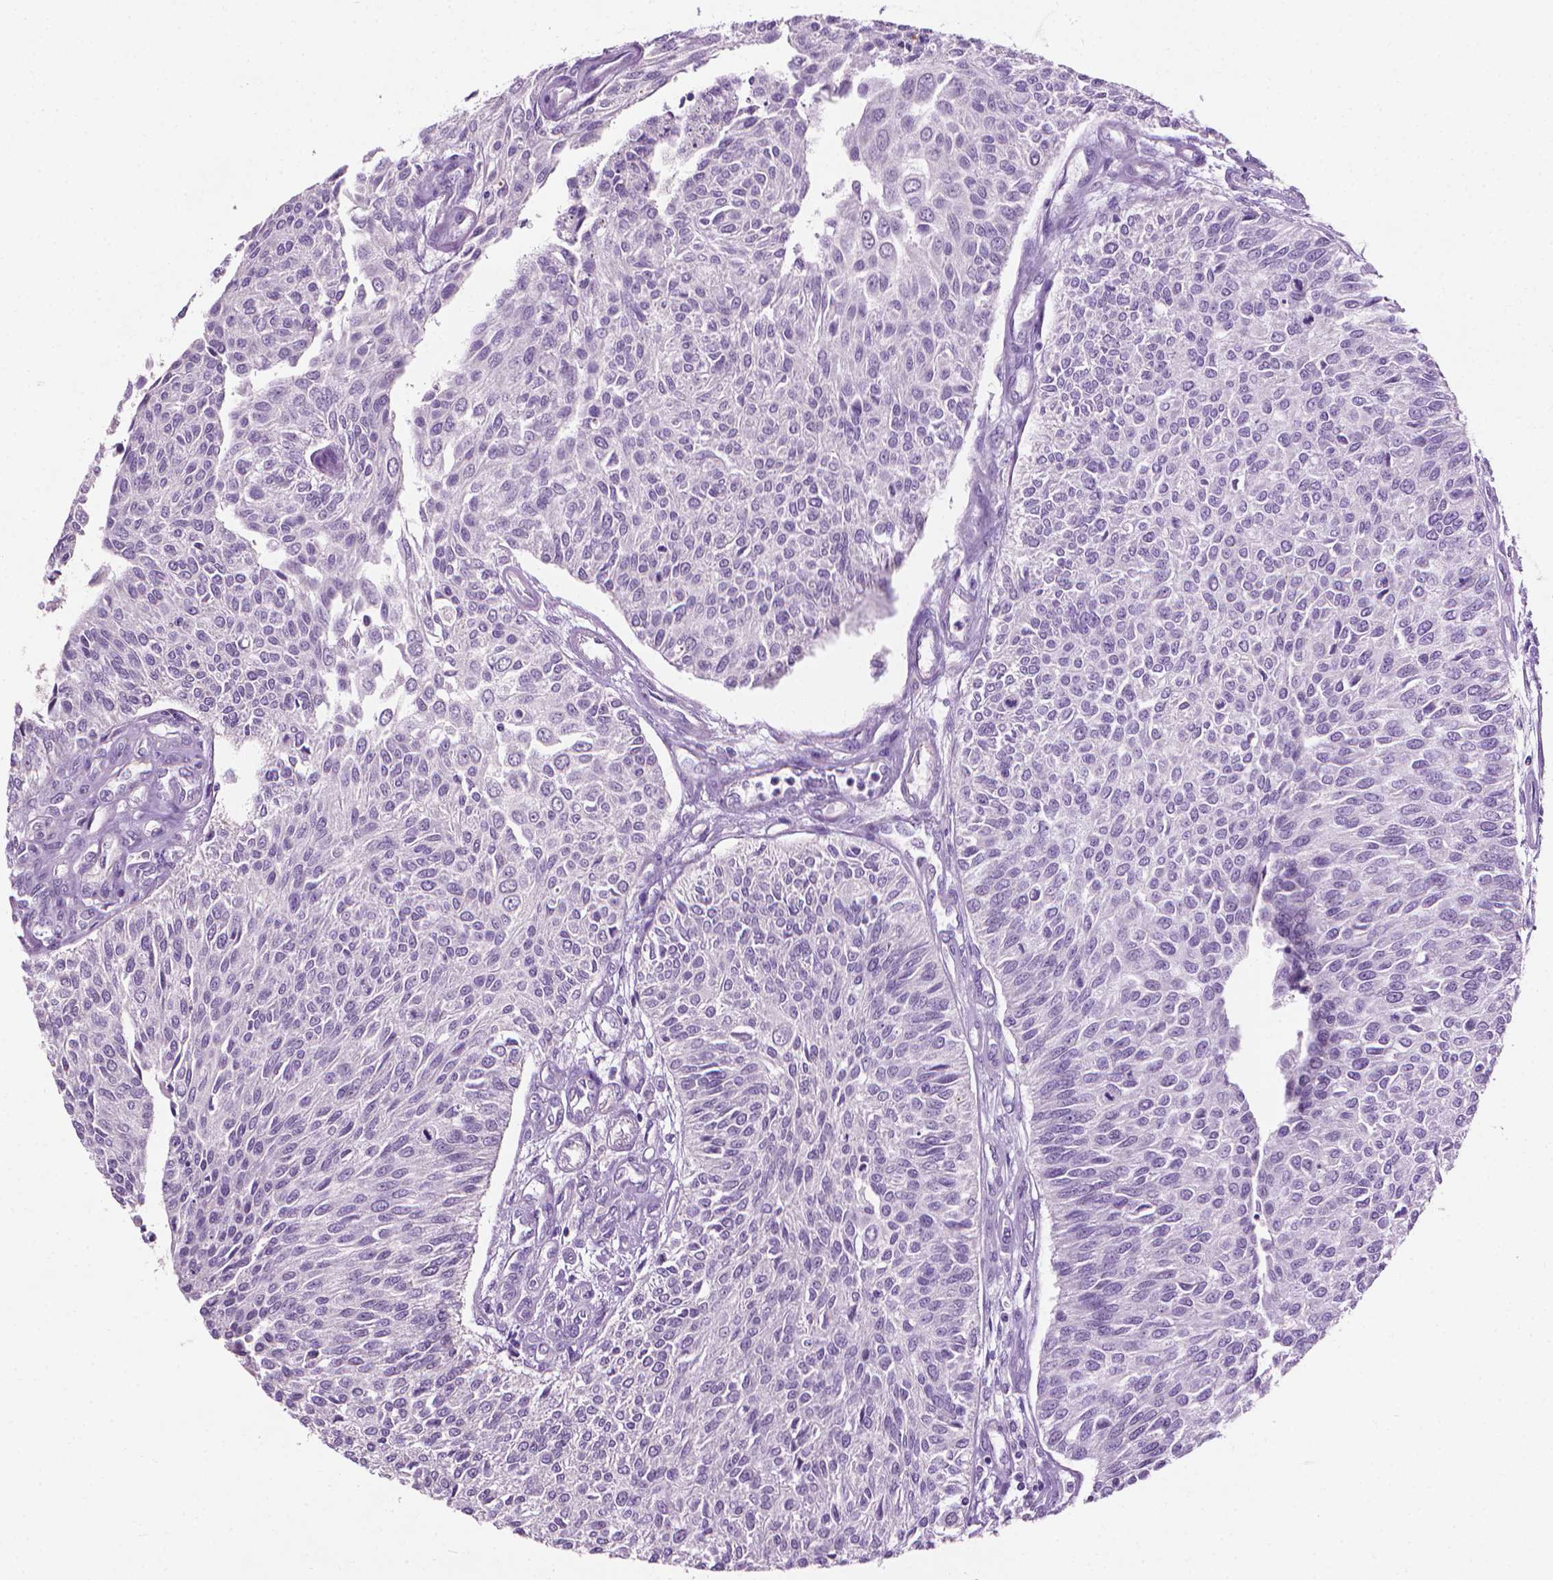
{"staining": {"intensity": "negative", "quantity": "none", "location": "none"}, "tissue": "urothelial cancer", "cell_type": "Tumor cells", "image_type": "cancer", "snomed": [{"axis": "morphology", "description": "Urothelial carcinoma, NOS"}, {"axis": "topography", "description": "Urinary bladder"}], "caption": "High magnification brightfield microscopy of urothelial cancer stained with DAB (brown) and counterstained with hematoxylin (blue): tumor cells show no significant positivity. (Brightfield microscopy of DAB IHC at high magnification).", "gene": "KRT73", "patient": {"sex": "male", "age": 55}}